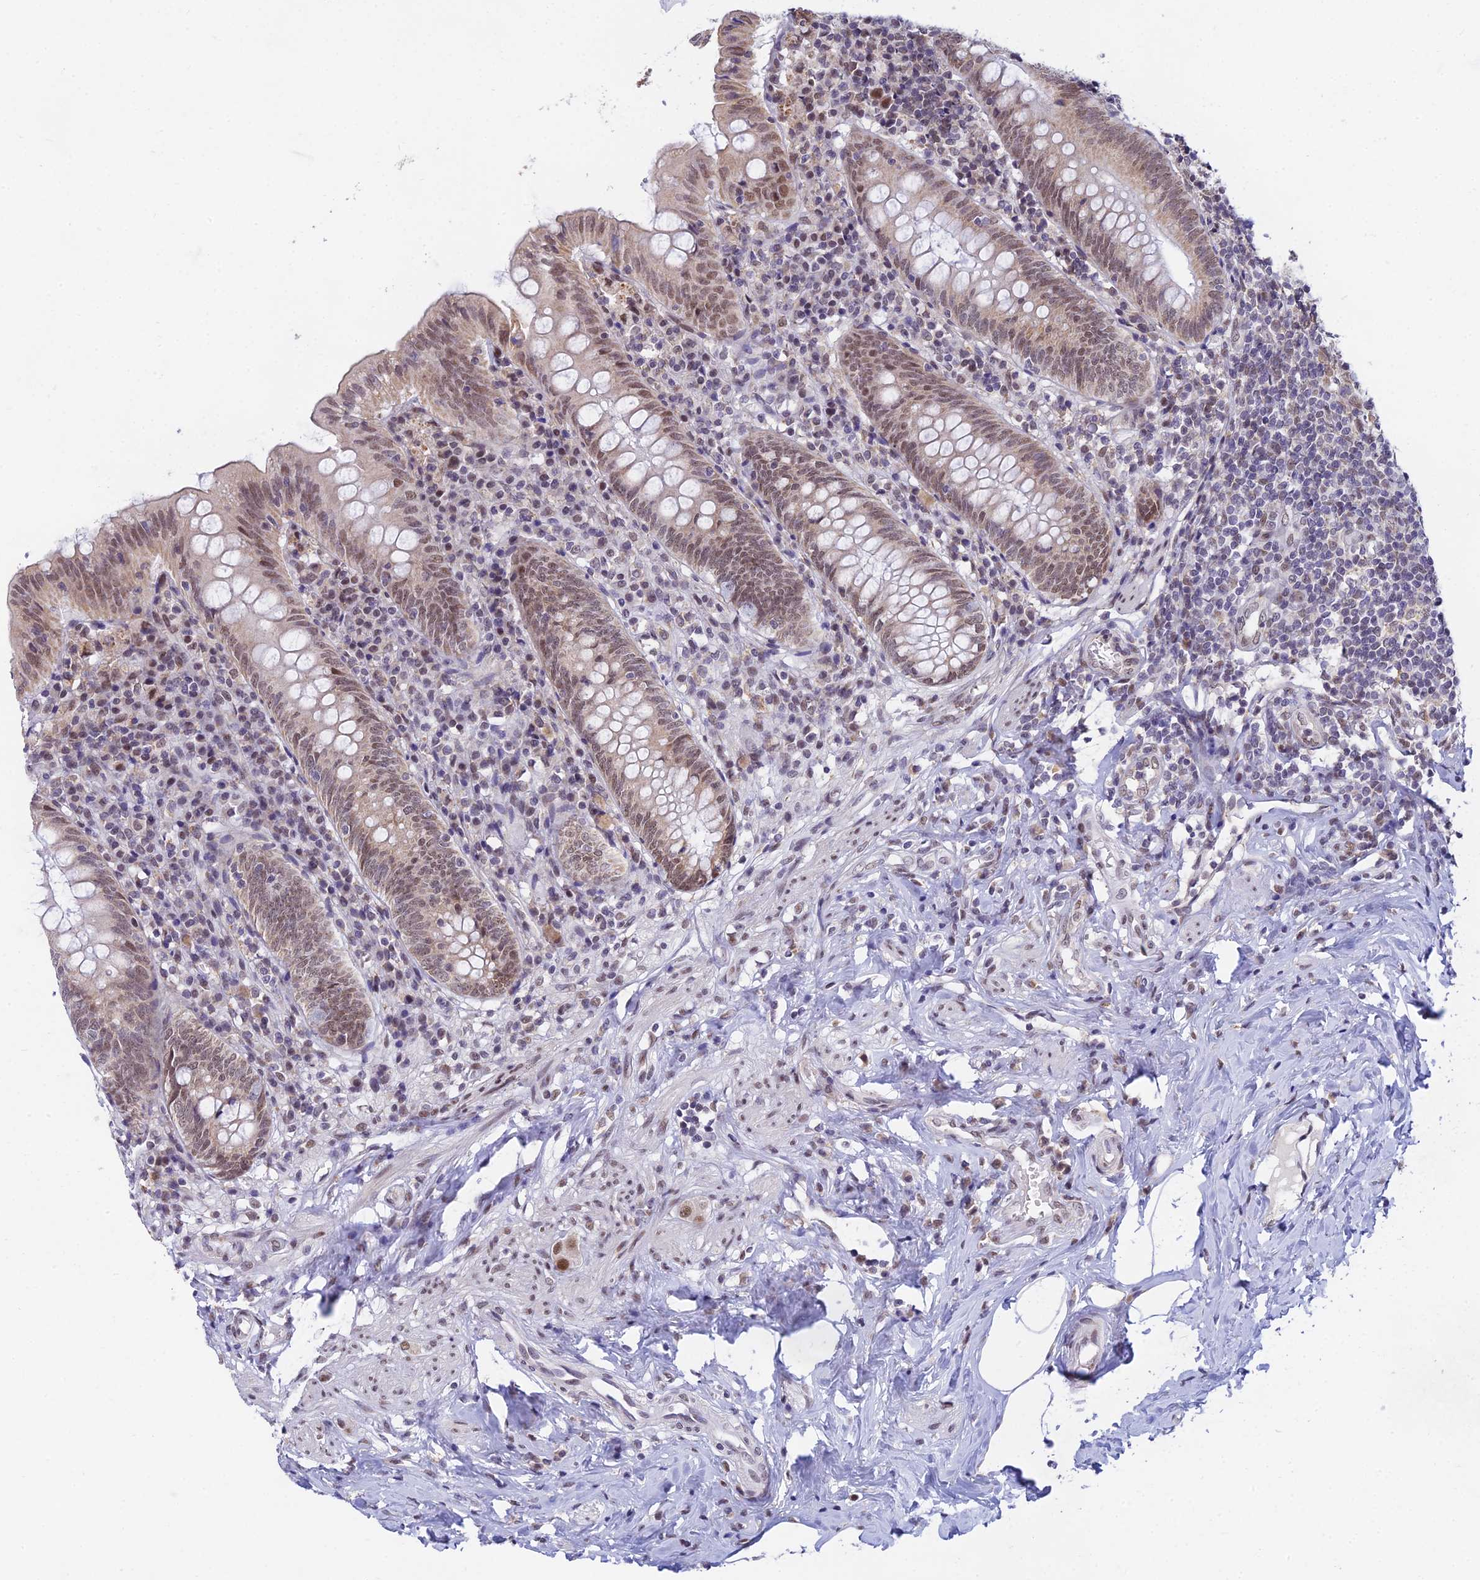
{"staining": {"intensity": "moderate", "quantity": ">75%", "location": "nuclear"}, "tissue": "appendix", "cell_type": "Glandular cells", "image_type": "normal", "snomed": [{"axis": "morphology", "description": "Normal tissue, NOS"}, {"axis": "topography", "description": "Appendix"}], "caption": "Unremarkable appendix exhibits moderate nuclear expression in approximately >75% of glandular cells The staining was performed using DAB (3,3'-diaminobenzidine), with brown indicating positive protein expression. Nuclei are stained blue with hematoxylin..", "gene": "C2orf49", "patient": {"sex": "female", "age": 54}}